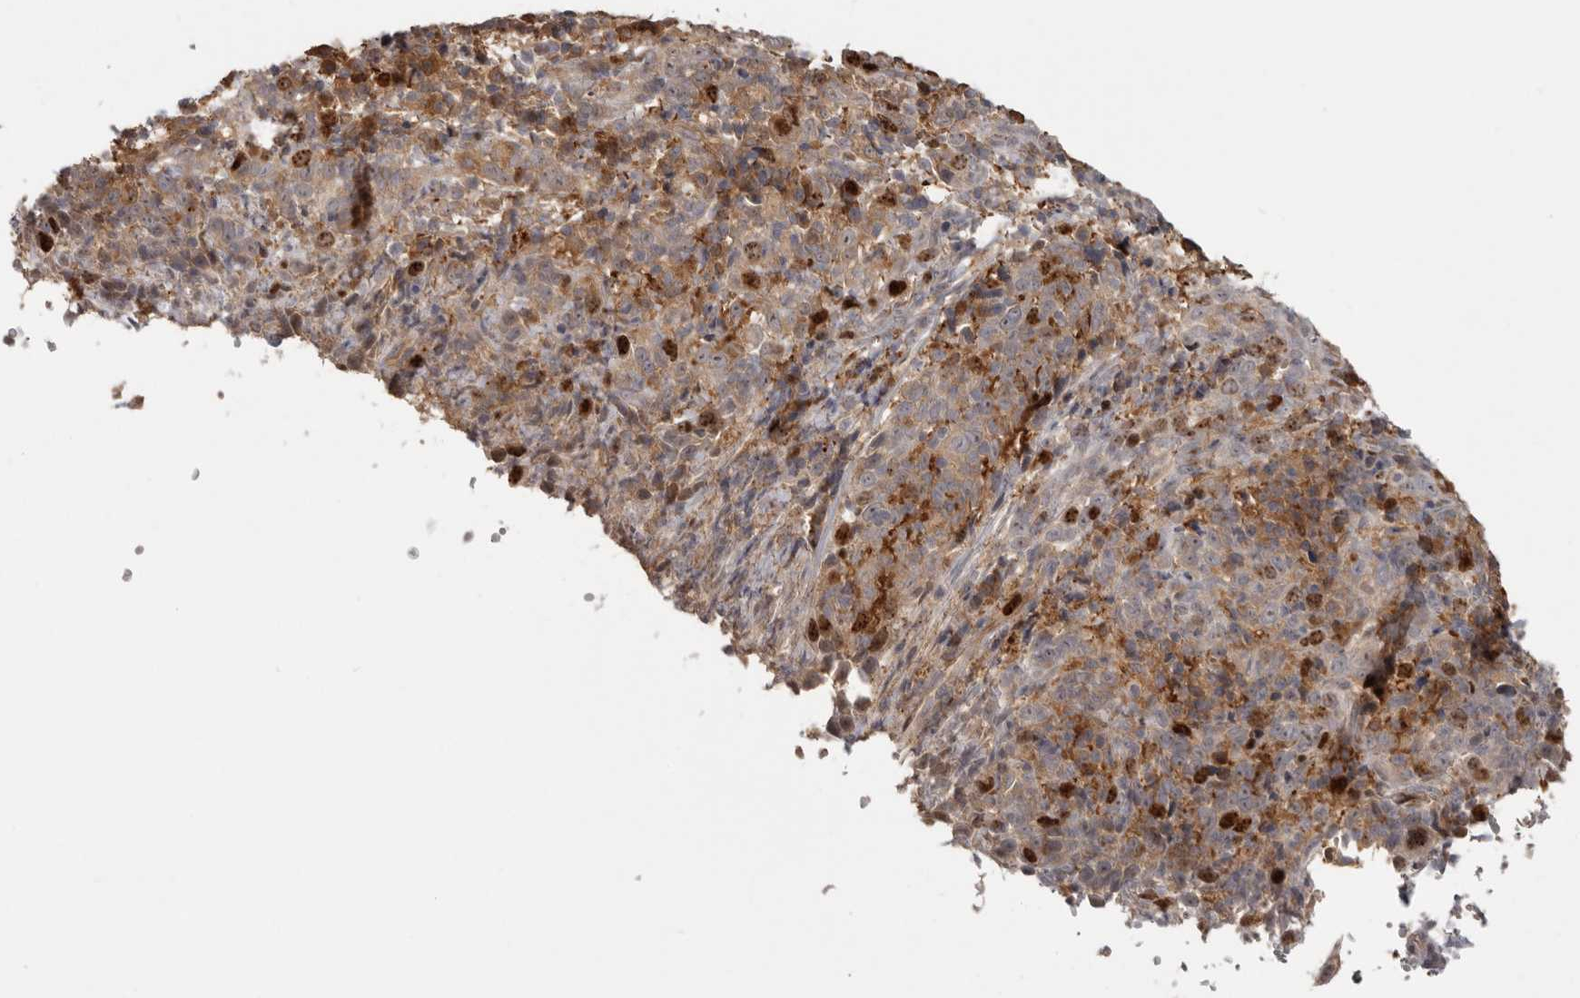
{"staining": {"intensity": "moderate", "quantity": "25%-75%", "location": "cytoplasmic/membranous,nuclear"}, "tissue": "cervical cancer", "cell_type": "Tumor cells", "image_type": "cancer", "snomed": [{"axis": "morphology", "description": "Squamous cell carcinoma, NOS"}, {"axis": "topography", "description": "Cervix"}], "caption": "A micrograph of cervical cancer stained for a protein exhibits moderate cytoplasmic/membranous and nuclear brown staining in tumor cells.", "gene": "CDCA8", "patient": {"sex": "female", "age": 46}}